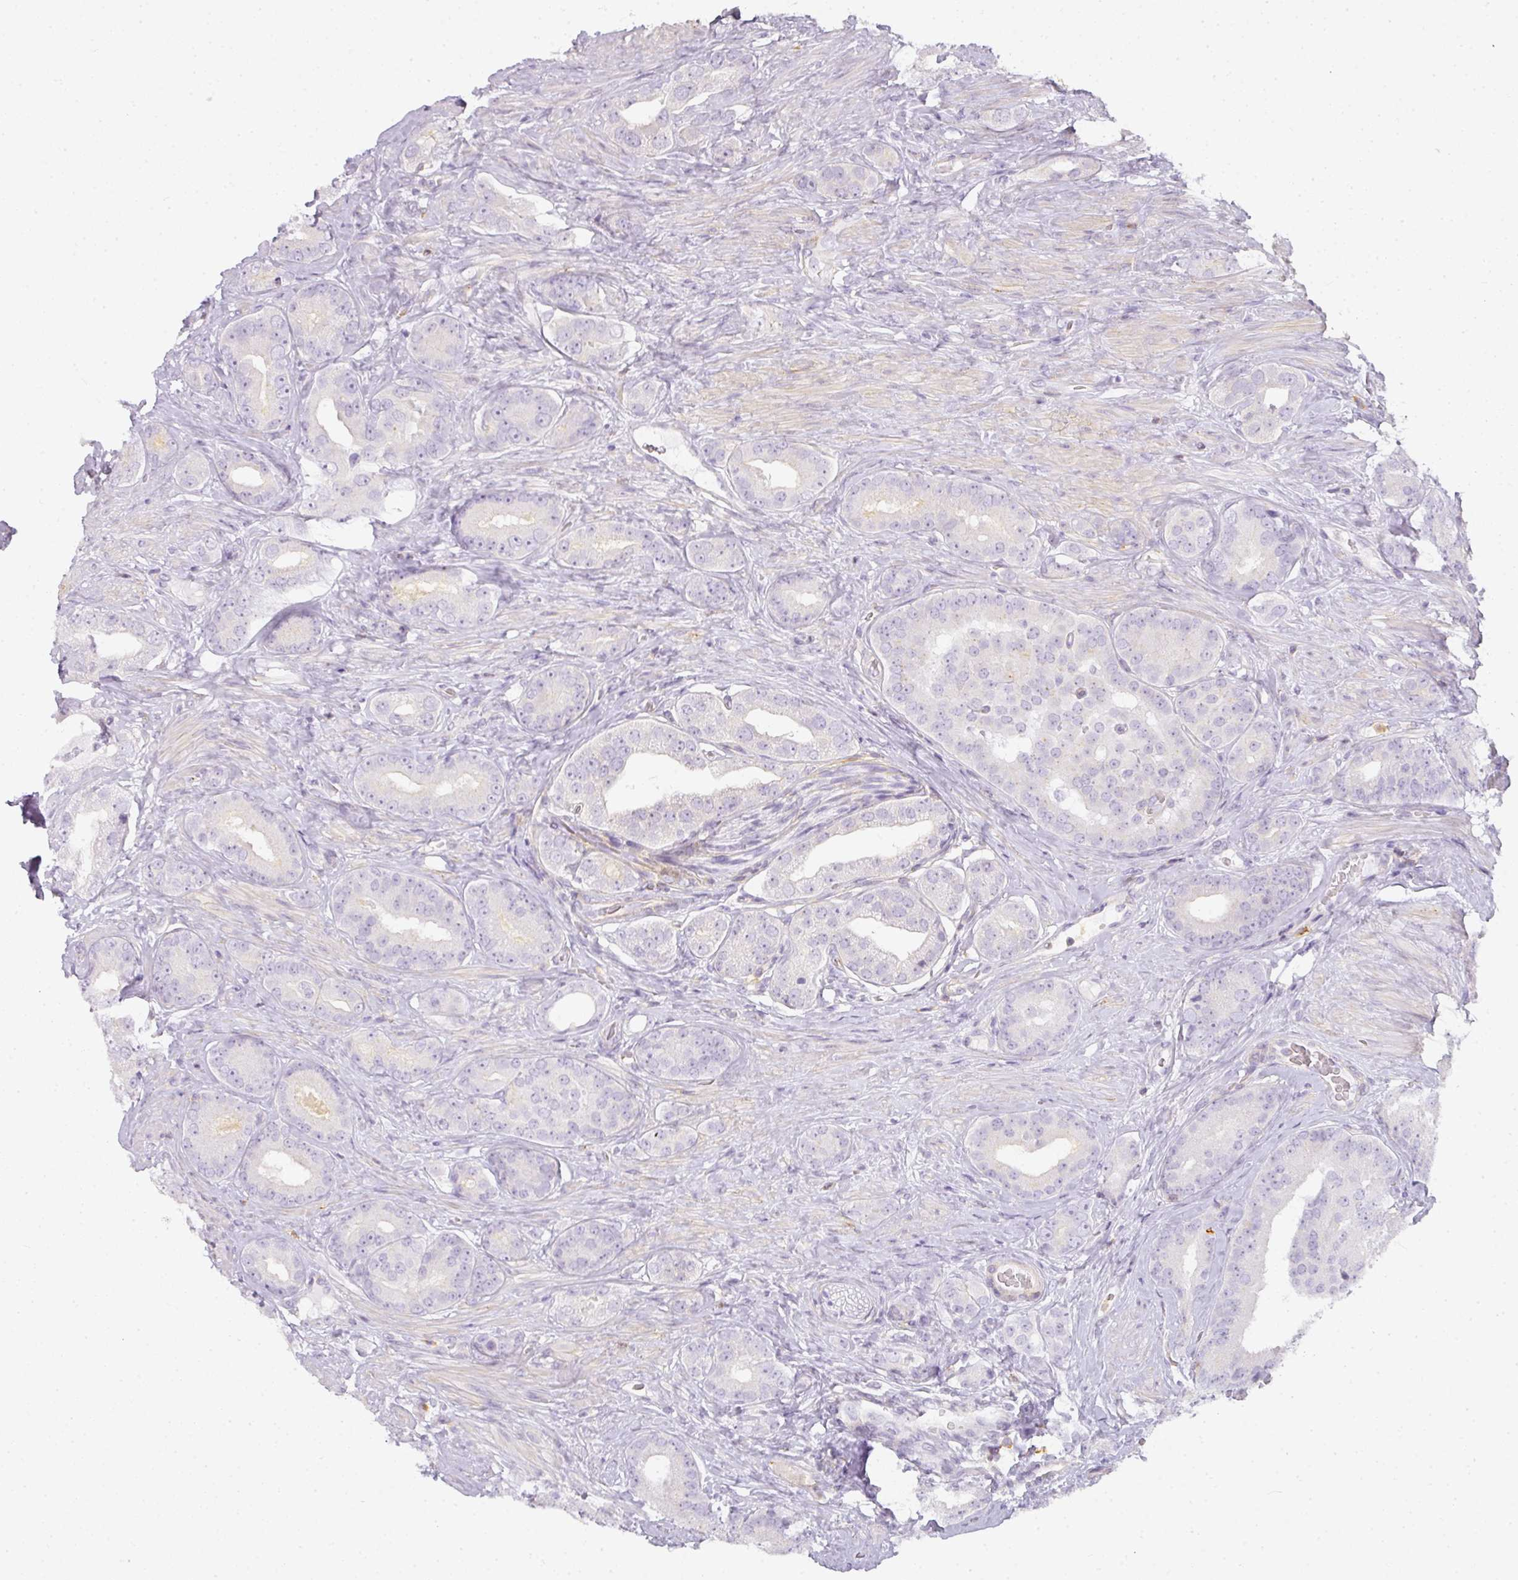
{"staining": {"intensity": "negative", "quantity": "none", "location": "none"}, "tissue": "prostate cancer", "cell_type": "Tumor cells", "image_type": "cancer", "snomed": [{"axis": "morphology", "description": "Adenocarcinoma, High grade"}, {"axis": "topography", "description": "Prostate"}], "caption": "Immunohistochemistry micrograph of neoplastic tissue: adenocarcinoma (high-grade) (prostate) stained with DAB (3,3'-diaminobenzidine) shows no significant protein expression in tumor cells.", "gene": "TMEM42", "patient": {"sex": "male", "age": 63}}